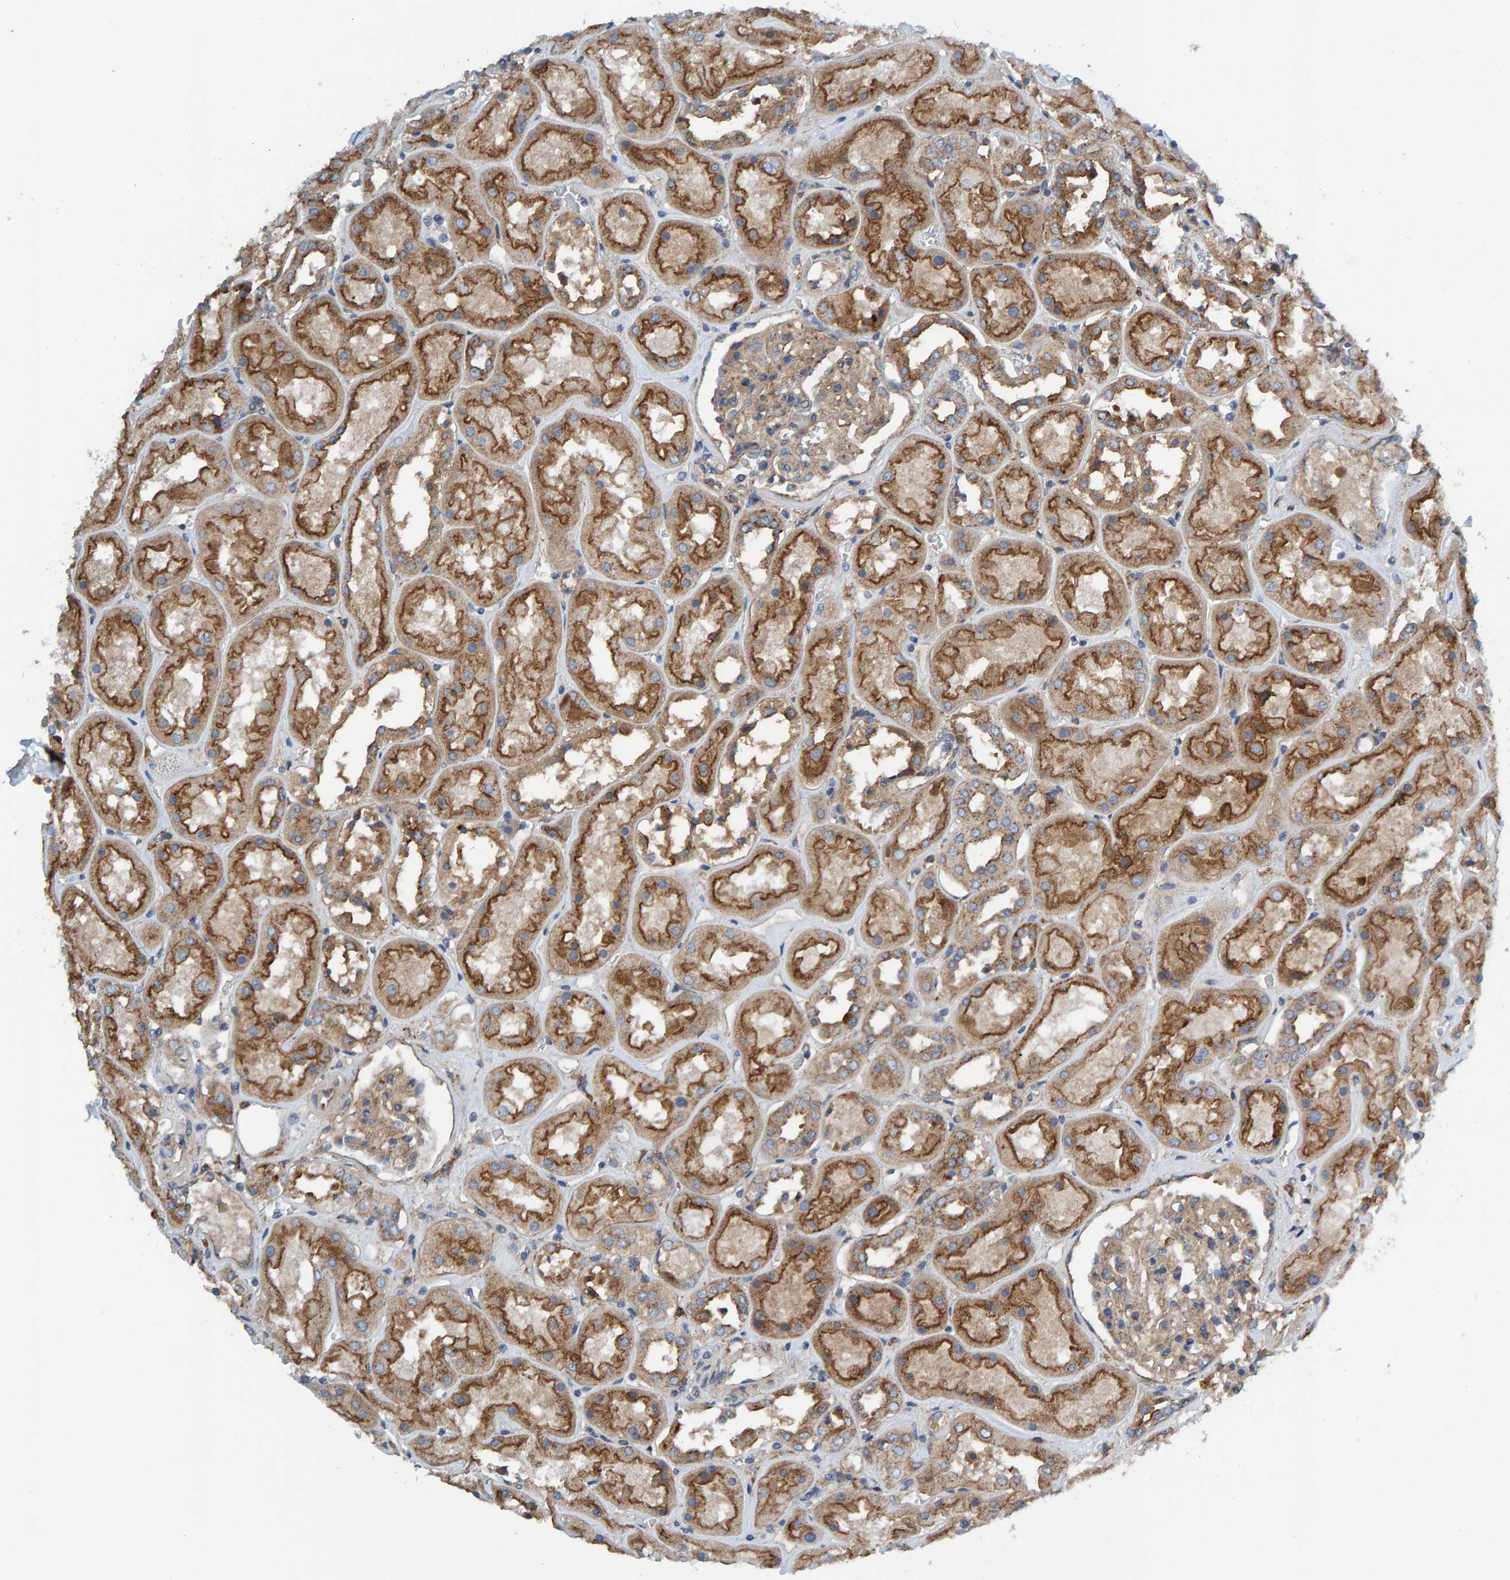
{"staining": {"intensity": "weak", "quantity": ">75%", "location": "cytoplasmic/membranous"}, "tissue": "kidney", "cell_type": "Cells in glomeruli", "image_type": "normal", "snomed": [{"axis": "morphology", "description": "Normal tissue, NOS"}, {"axis": "topography", "description": "Kidney"}], "caption": "Kidney stained with DAB (3,3'-diaminobenzidine) IHC exhibits low levels of weak cytoplasmic/membranous expression in about >75% of cells in glomeruli.", "gene": "MKLN1", "patient": {"sex": "male", "age": 70}}